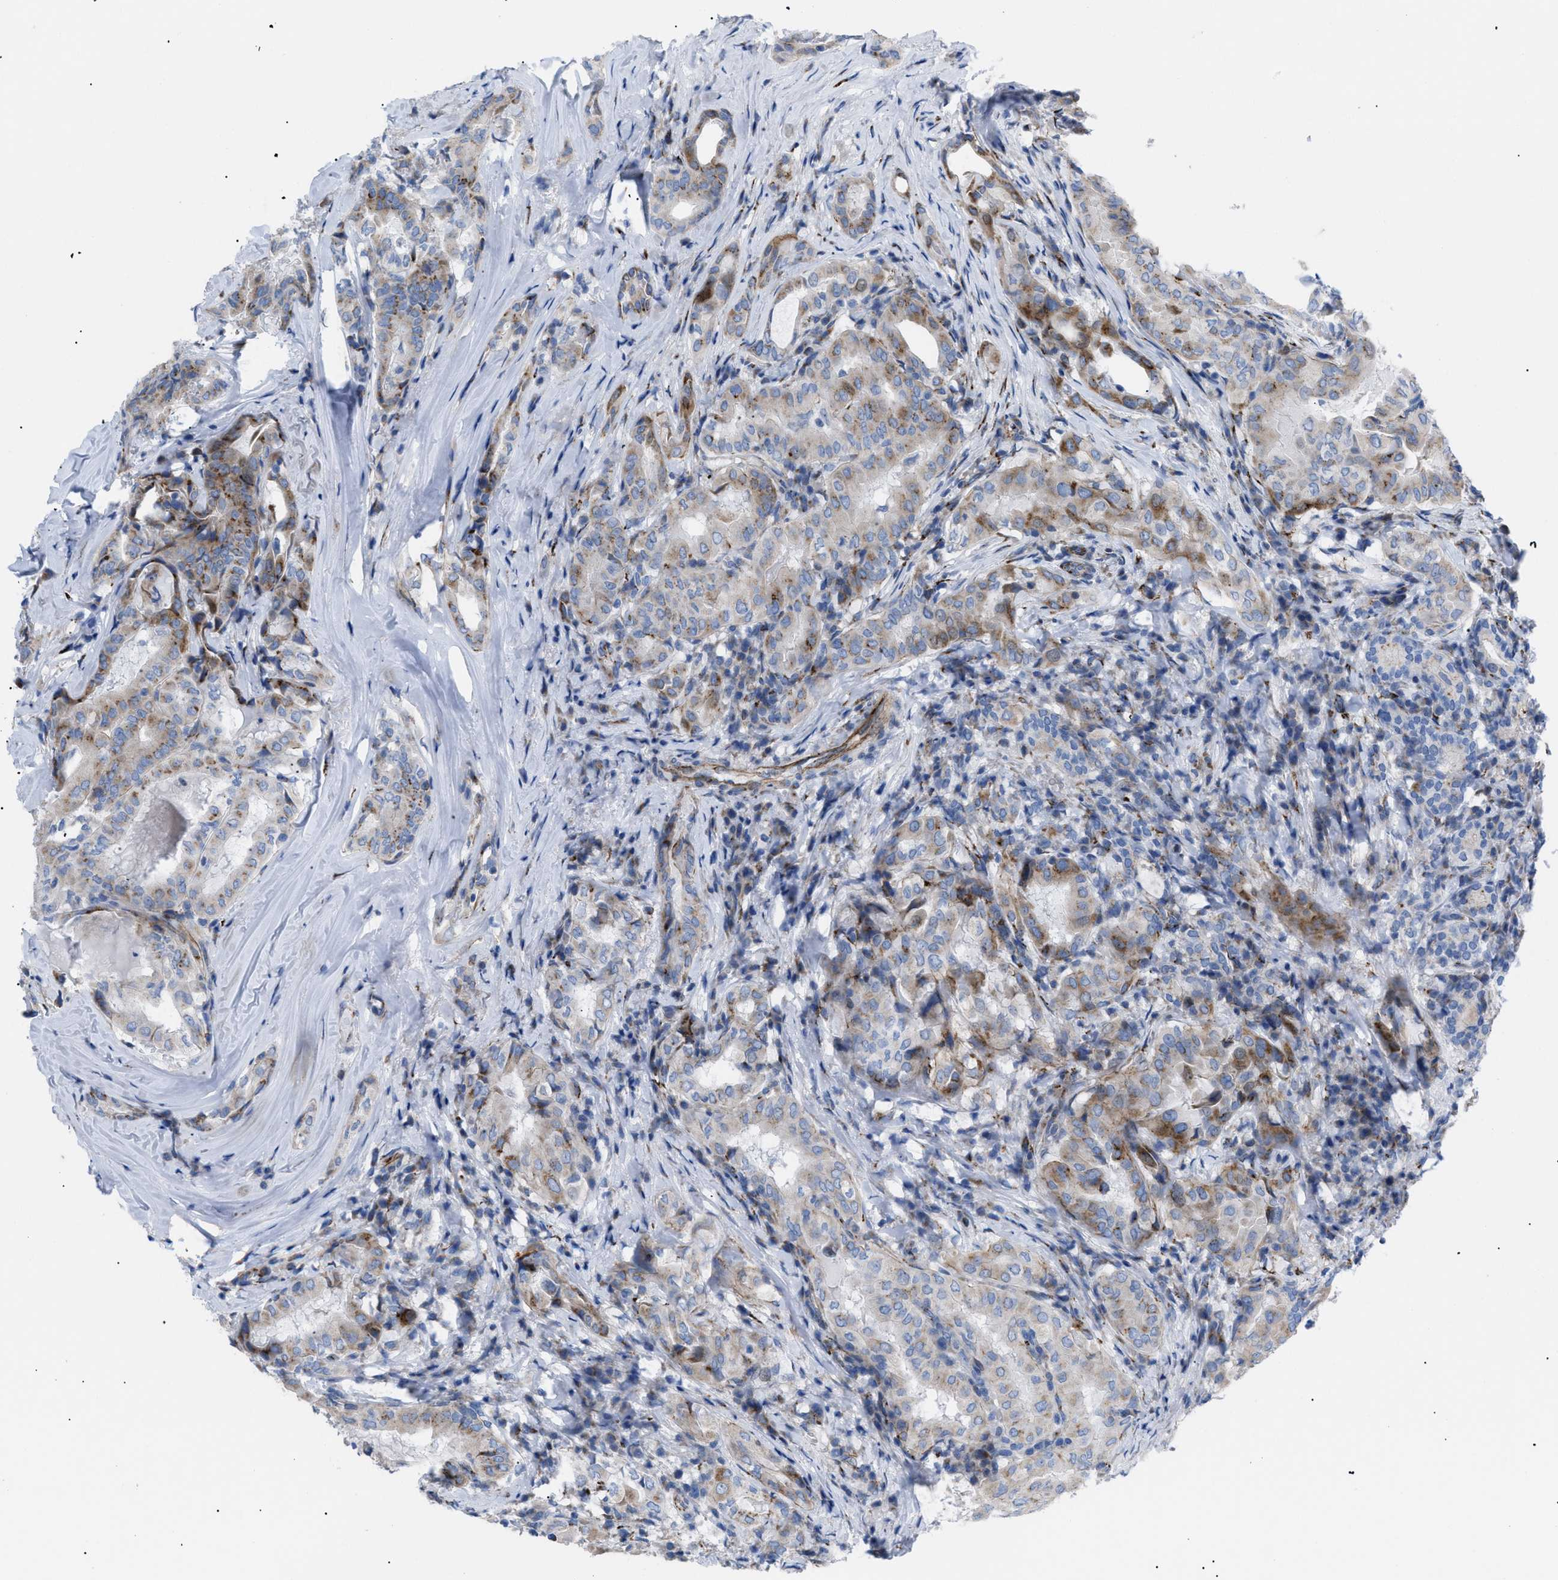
{"staining": {"intensity": "moderate", "quantity": "25%-75%", "location": "cytoplasmic/membranous"}, "tissue": "thyroid cancer", "cell_type": "Tumor cells", "image_type": "cancer", "snomed": [{"axis": "morphology", "description": "Papillary adenocarcinoma, NOS"}, {"axis": "topography", "description": "Thyroid gland"}], "caption": "Immunohistochemical staining of thyroid papillary adenocarcinoma shows medium levels of moderate cytoplasmic/membranous protein staining in about 25%-75% of tumor cells. (Brightfield microscopy of DAB IHC at high magnification).", "gene": "TMEM17", "patient": {"sex": "female", "age": 42}}